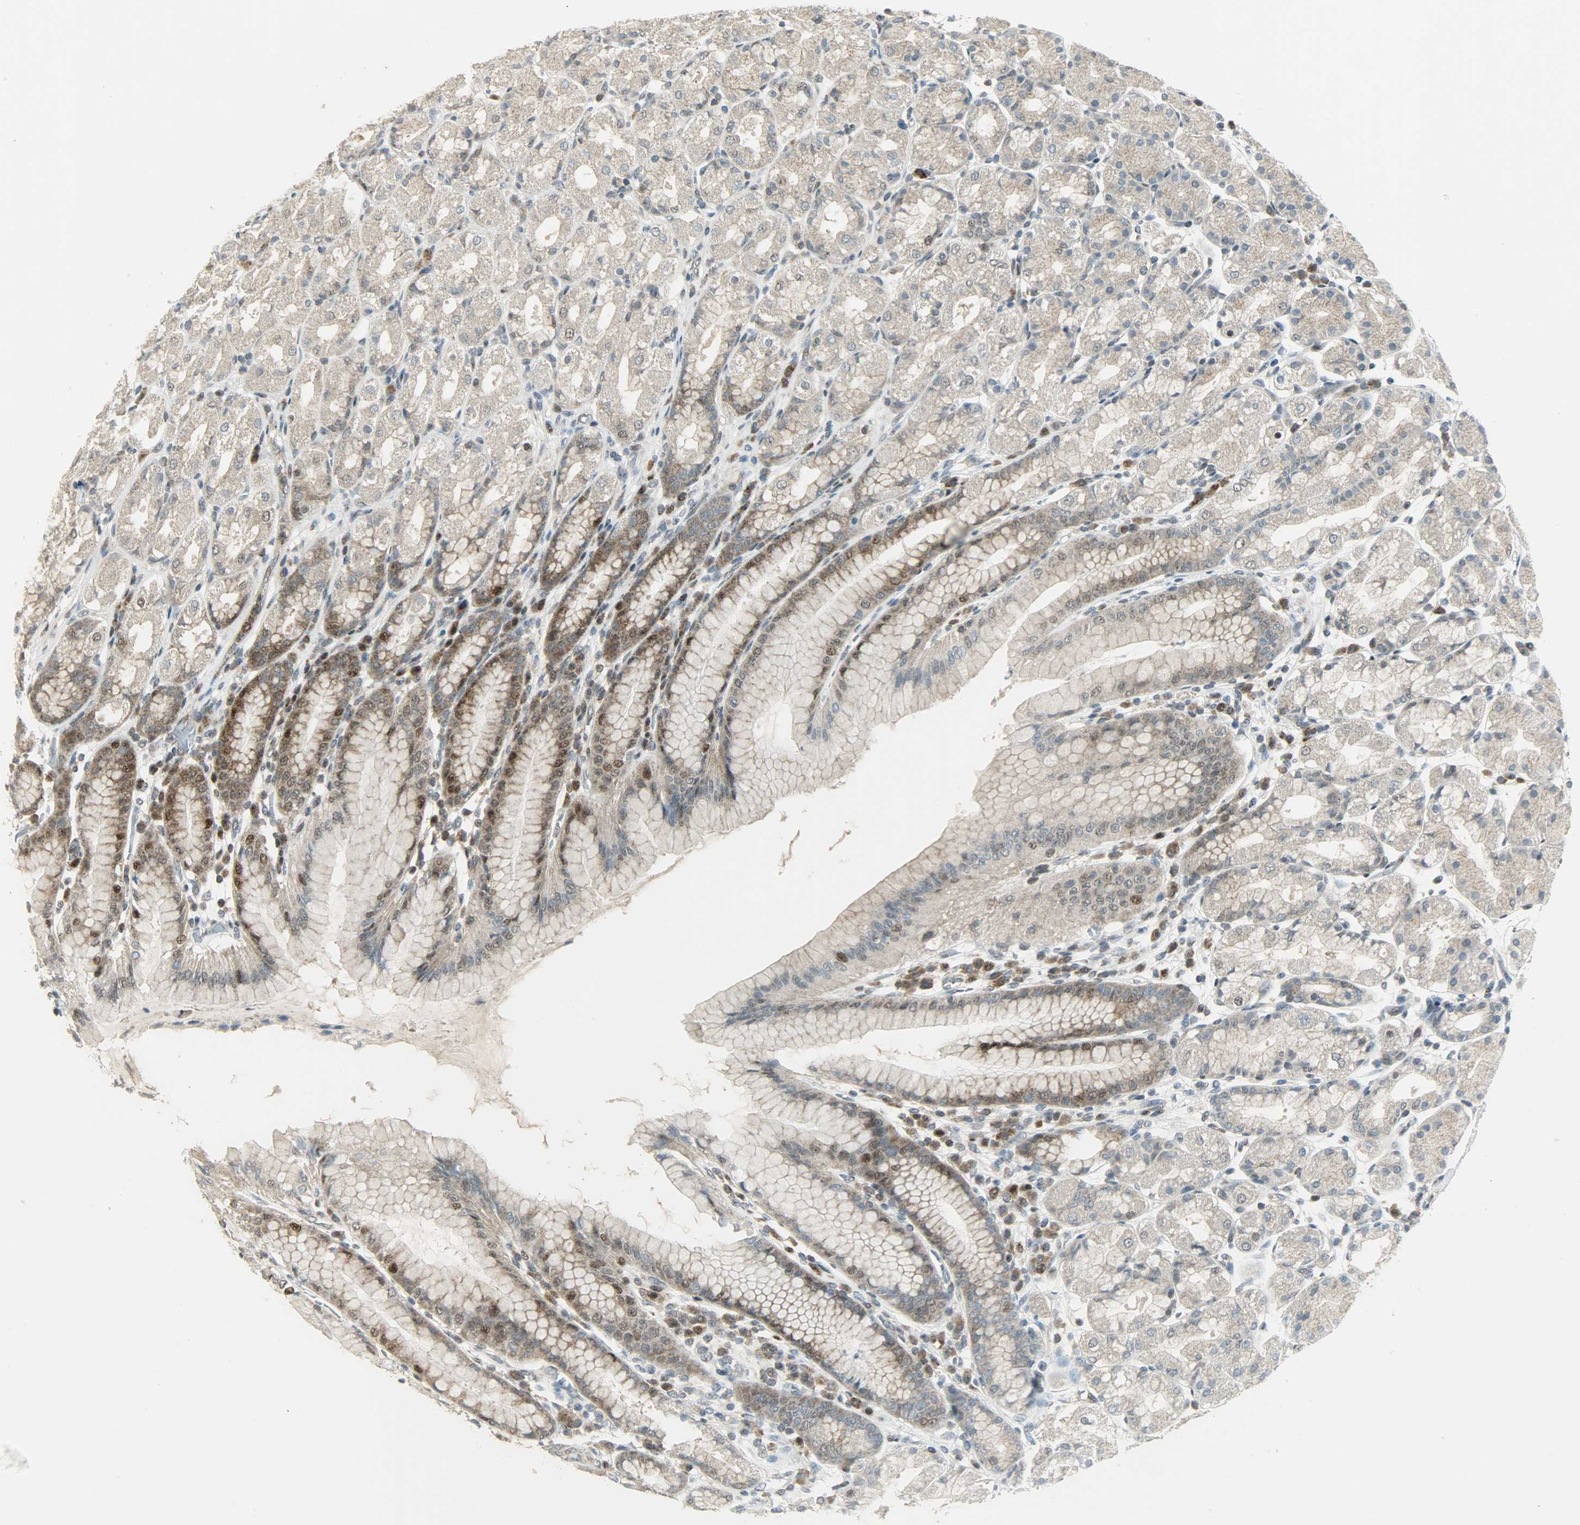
{"staining": {"intensity": "moderate", "quantity": "25%-75%", "location": "cytoplasmic/membranous,nuclear"}, "tissue": "stomach", "cell_type": "Glandular cells", "image_type": "normal", "snomed": [{"axis": "morphology", "description": "Normal tissue, NOS"}, {"axis": "topography", "description": "Stomach, upper"}], "caption": "This is a micrograph of immunohistochemistry staining of normal stomach, which shows moderate positivity in the cytoplasmic/membranous,nuclear of glandular cells.", "gene": "IL15", "patient": {"sex": "male", "age": 68}}